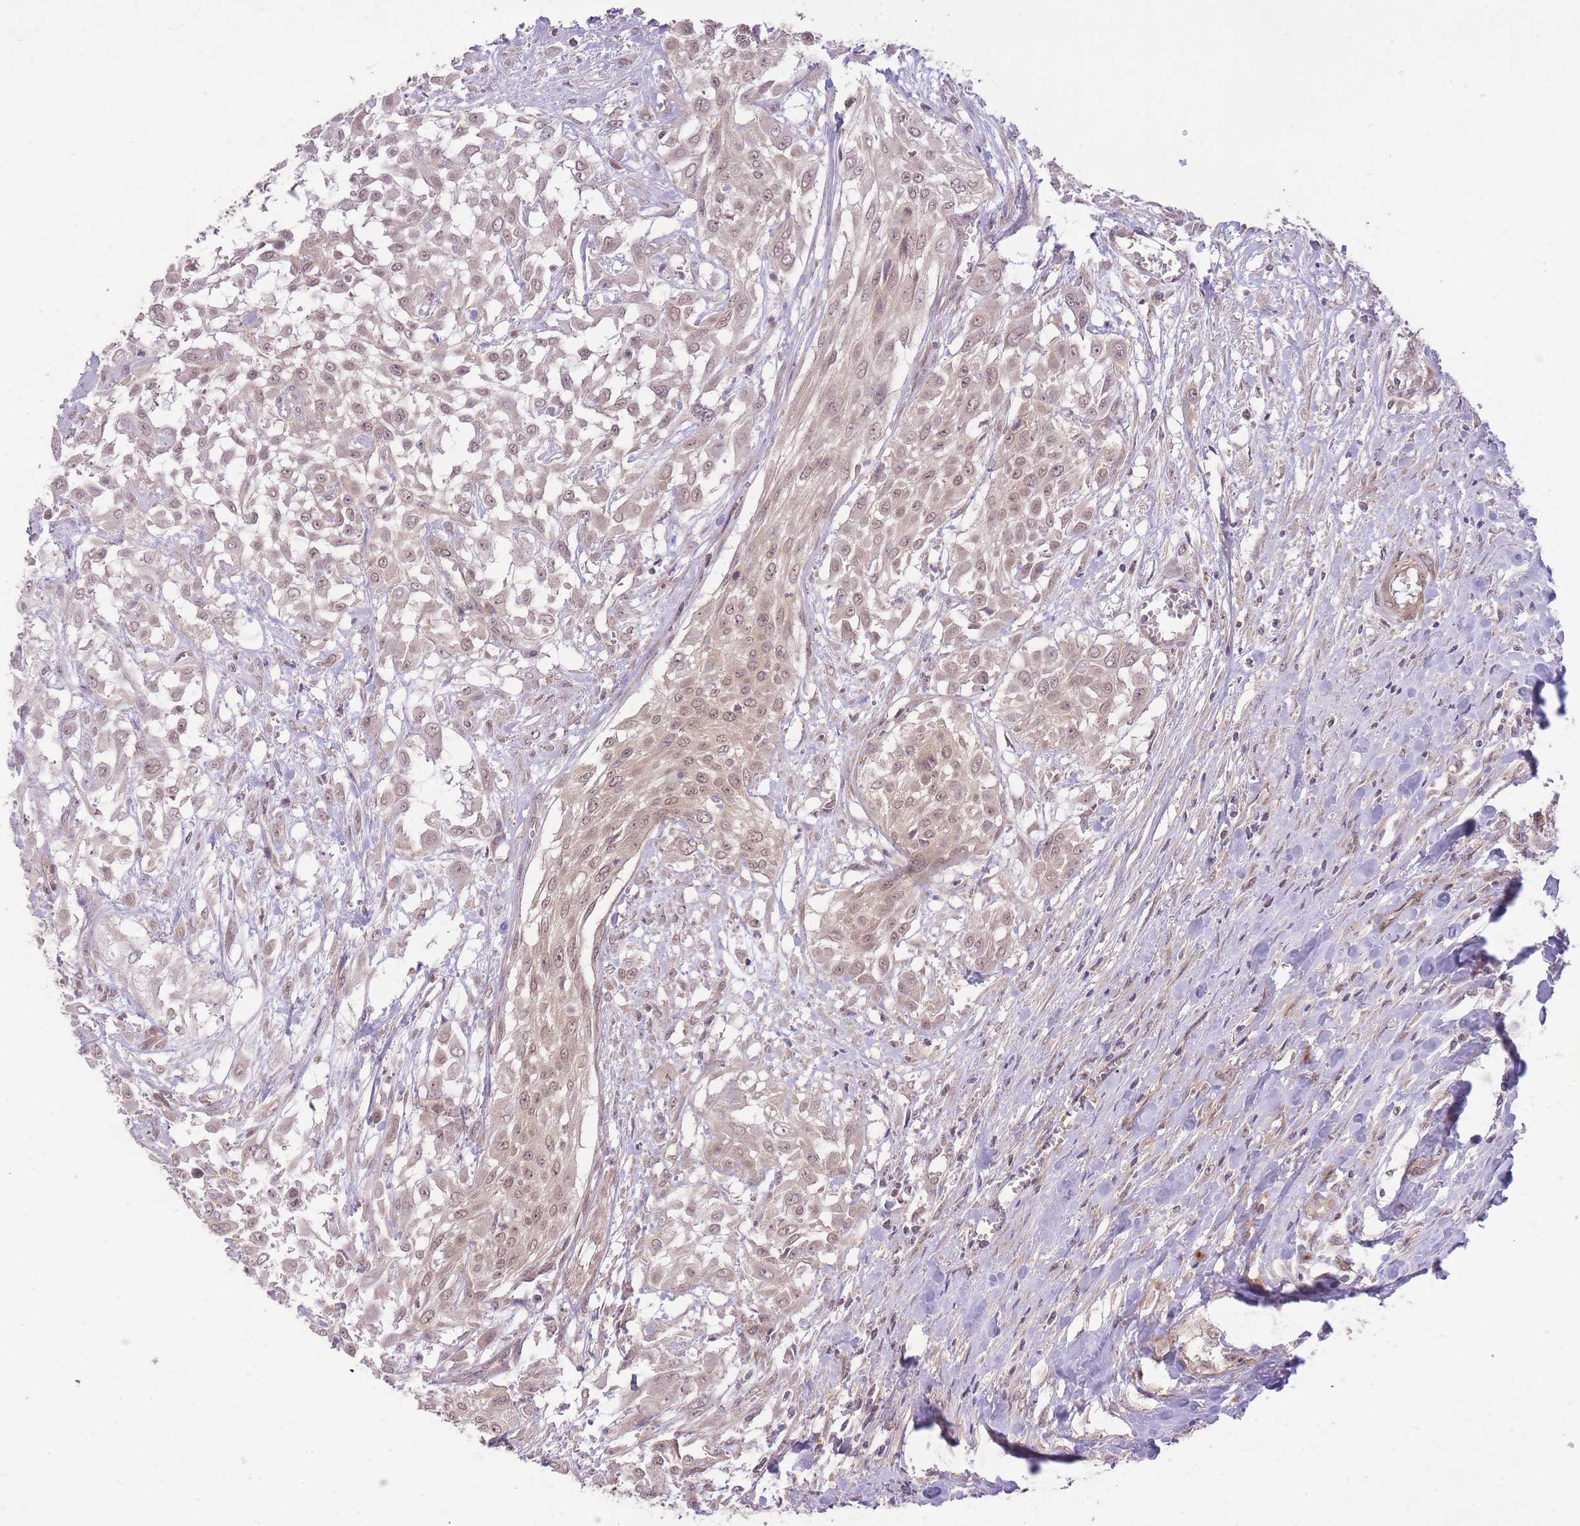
{"staining": {"intensity": "weak", "quantity": "25%-75%", "location": "nuclear"}, "tissue": "urothelial cancer", "cell_type": "Tumor cells", "image_type": "cancer", "snomed": [{"axis": "morphology", "description": "Urothelial carcinoma, High grade"}, {"axis": "topography", "description": "Urinary bladder"}], "caption": "Human high-grade urothelial carcinoma stained with a brown dye demonstrates weak nuclear positive staining in approximately 25%-75% of tumor cells.", "gene": "ELOA2", "patient": {"sex": "male", "age": 57}}